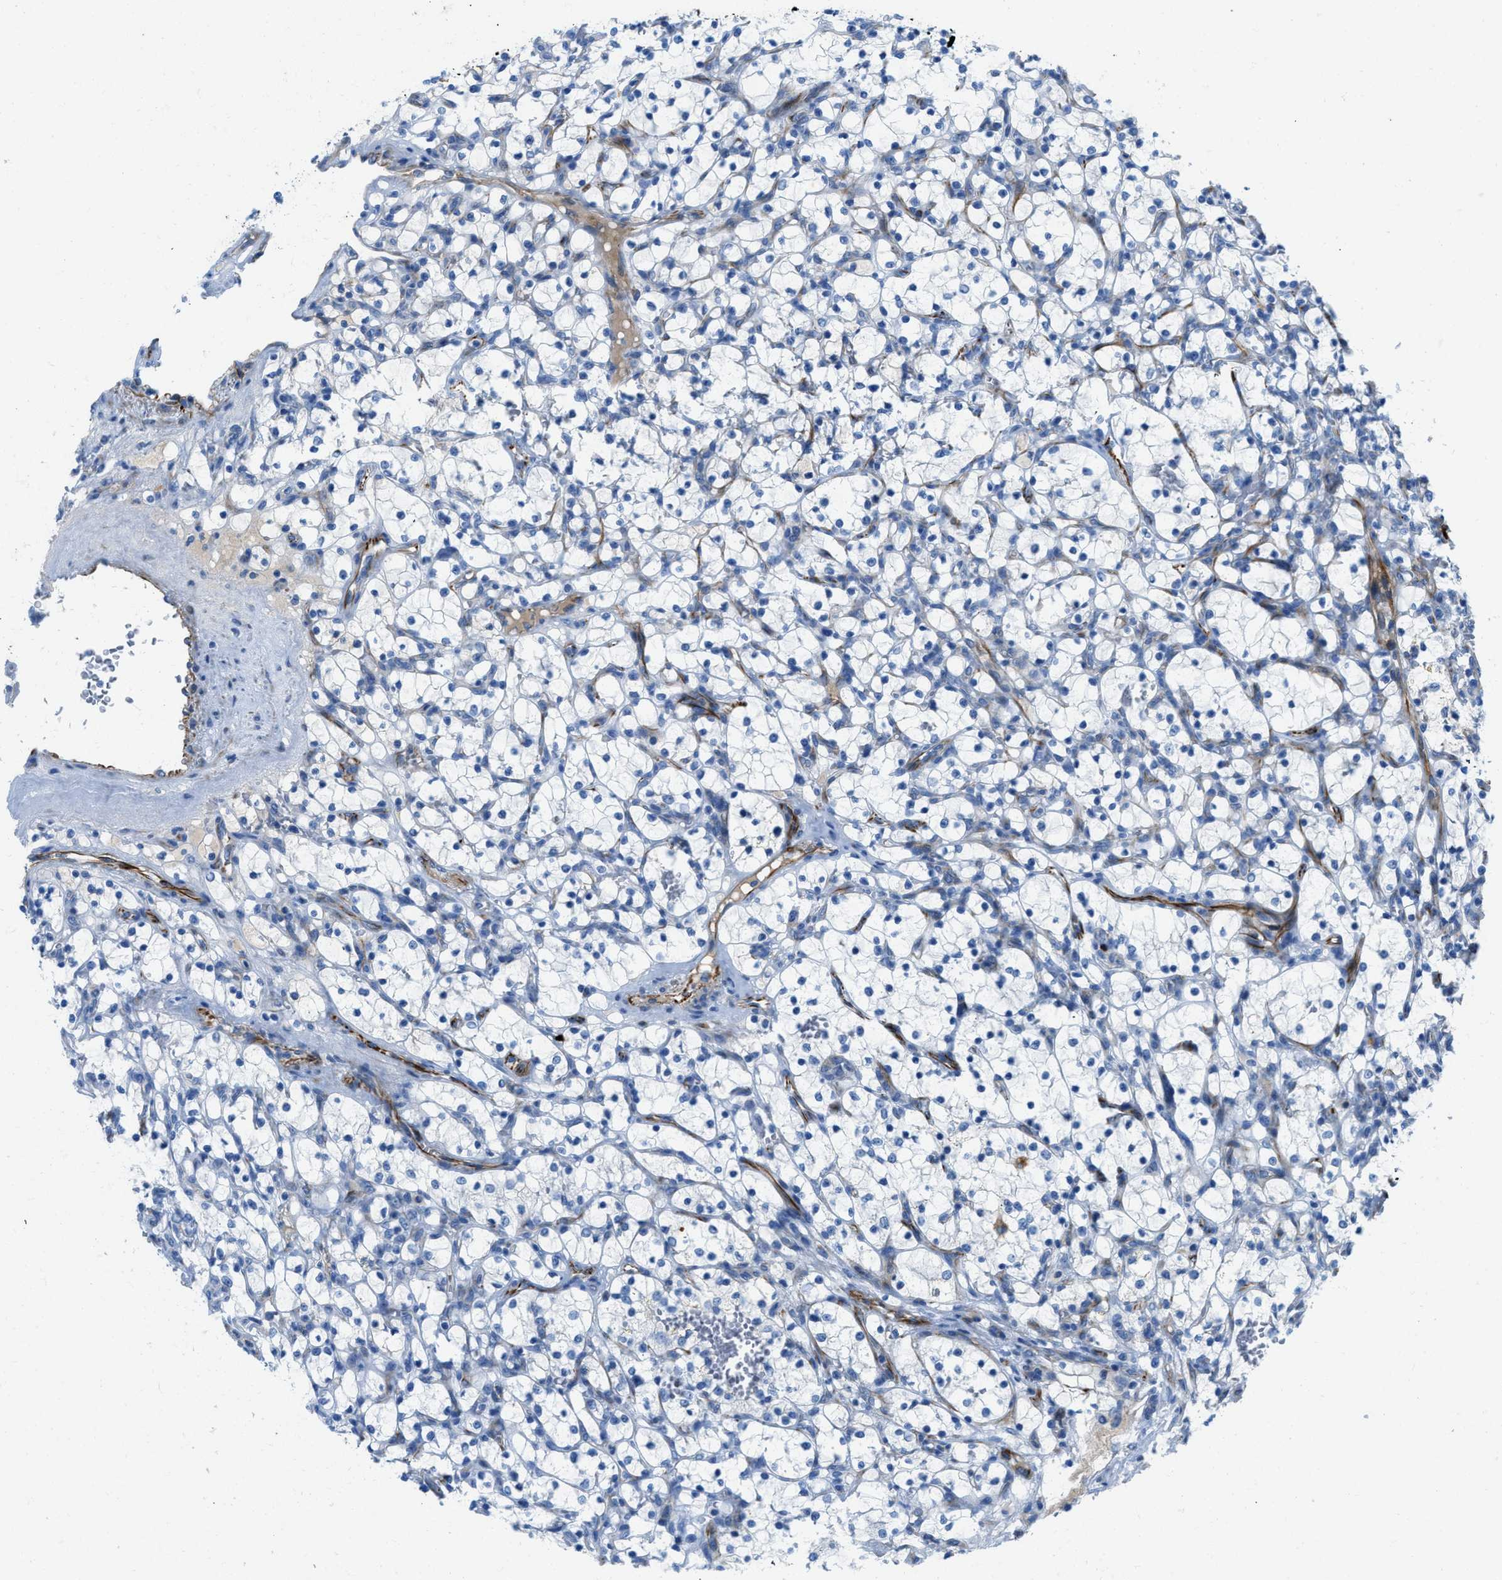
{"staining": {"intensity": "negative", "quantity": "none", "location": "none"}, "tissue": "renal cancer", "cell_type": "Tumor cells", "image_type": "cancer", "snomed": [{"axis": "morphology", "description": "Adenocarcinoma, NOS"}, {"axis": "topography", "description": "Kidney"}], "caption": "DAB immunohistochemical staining of renal cancer reveals no significant expression in tumor cells.", "gene": "XCR1", "patient": {"sex": "female", "age": 69}}